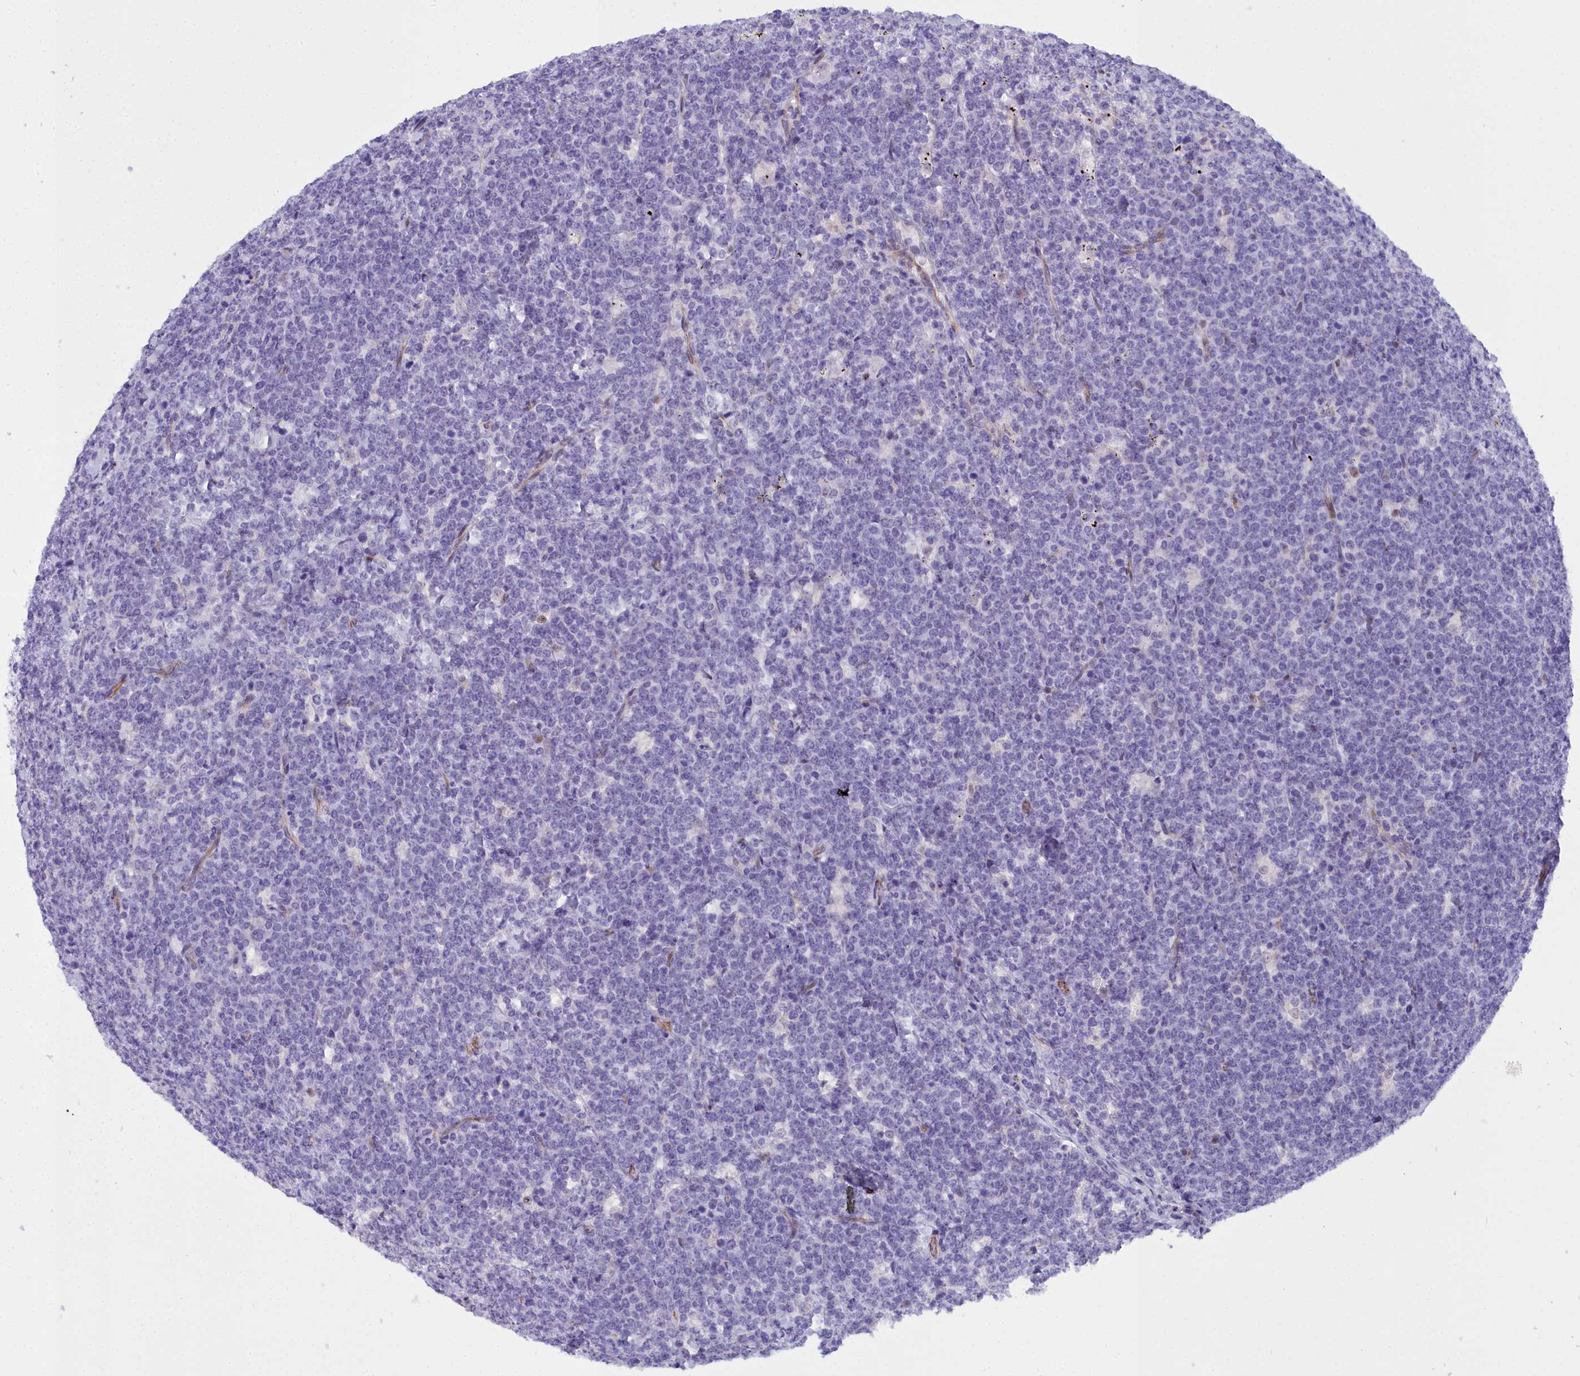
{"staining": {"intensity": "negative", "quantity": "none", "location": "none"}, "tissue": "lymphoma", "cell_type": "Tumor cells", "image_type": "cancer", "snomed": [{"axis": "morphology", "description": "Malignant lymphoma, non-Hodgkin's type, High grade"}, {"axis": "topography", "description": "Small intestine"}], "caption": "Malignant lymphoma, non-Hodgkin's type (high-grade) was stained to show a protein in brown. There is no significant positivity in tumor cells. Brightfield microscopy of immunohistochemistry (IHC) stained with DAB (brown) and hematoxylin (blue), captured at high magnification.", "gene": "TIMM22", "patient": {"sex": "male", "age": 8}}